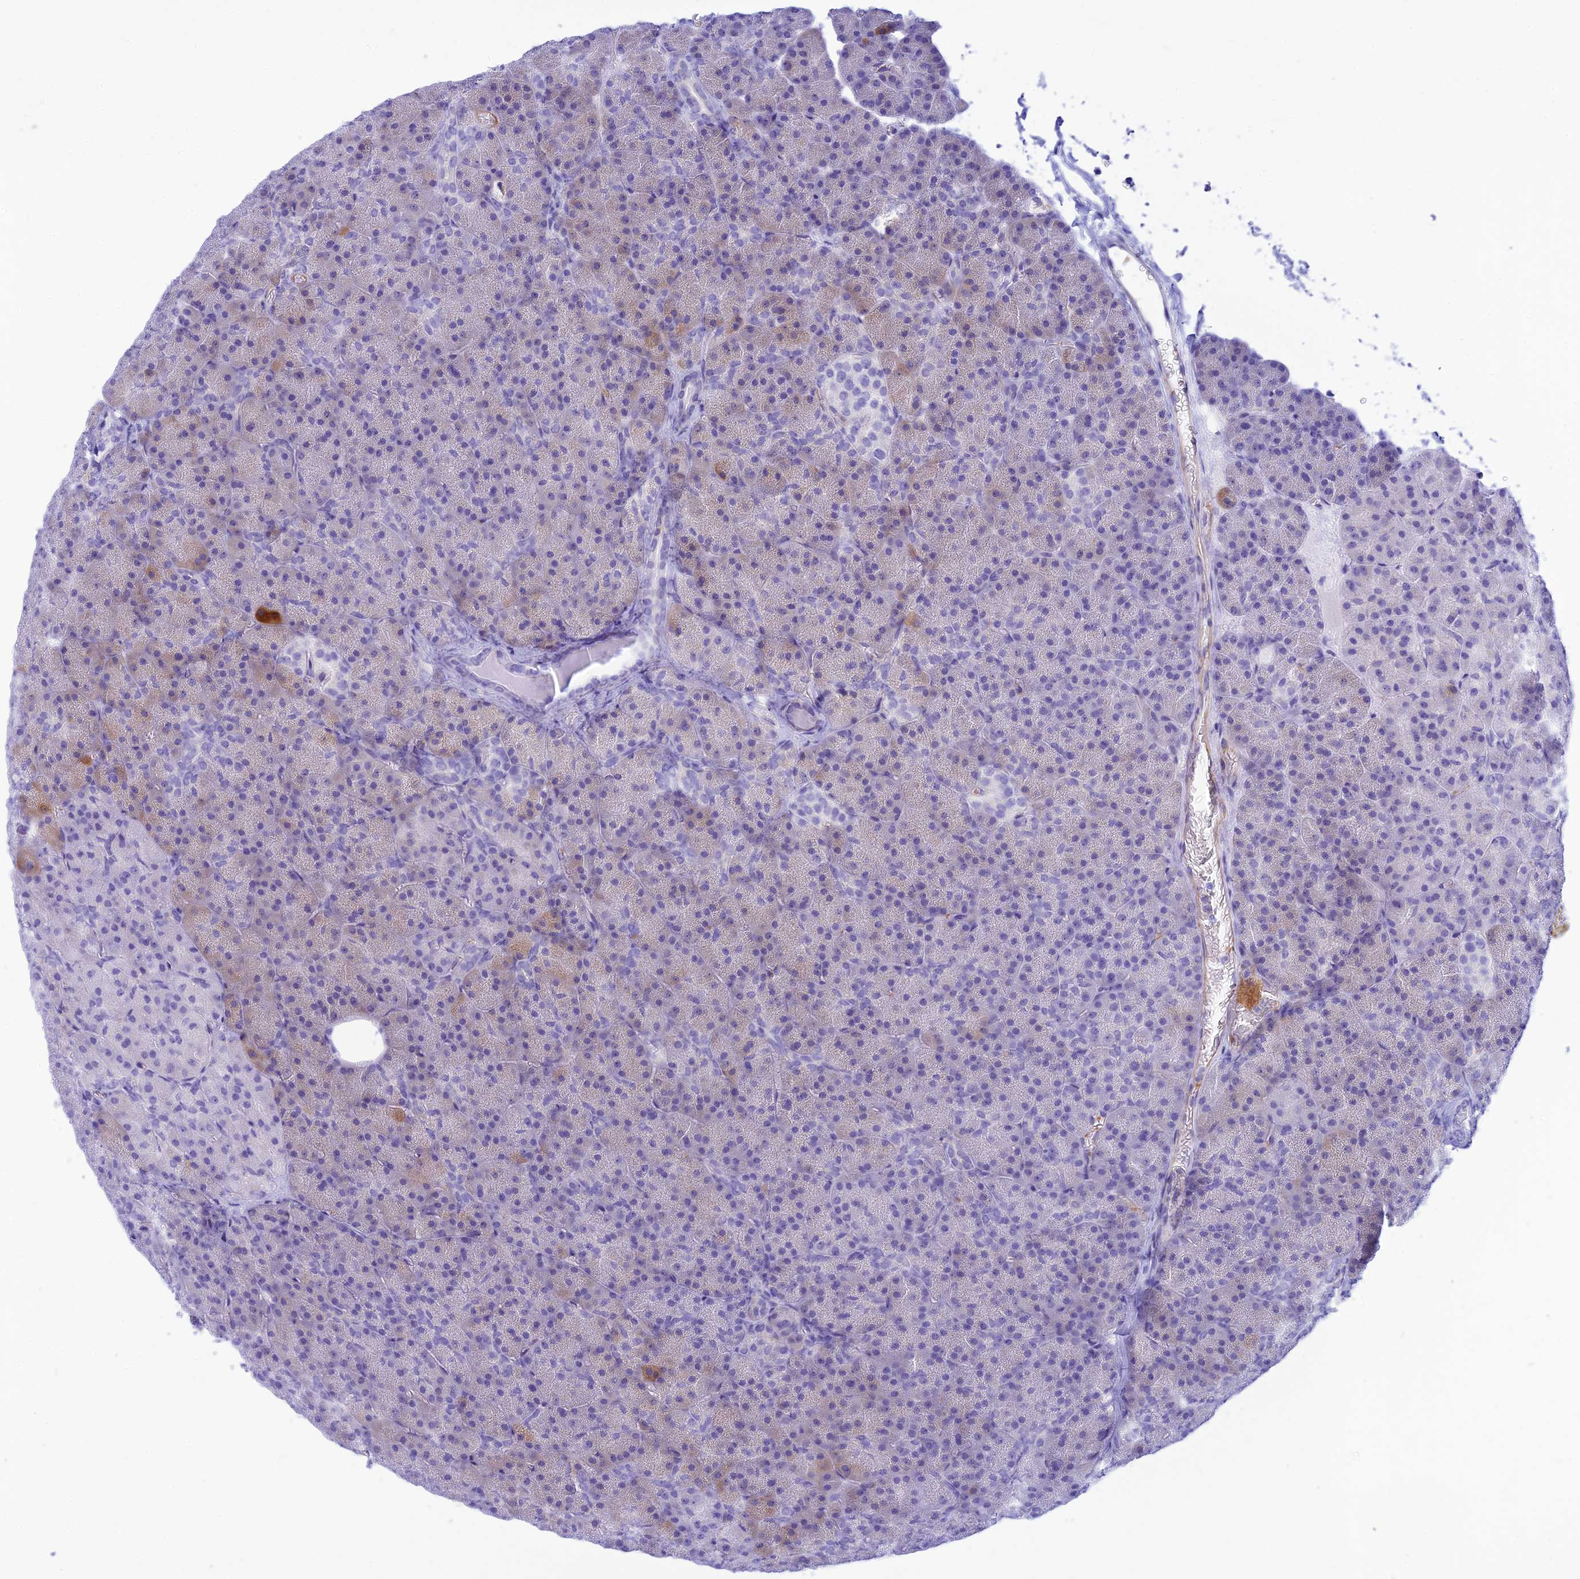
{"staining": {"intensity": "moderate", "quantity": "25%-75%", "location": "cytoplasmic/membranous"}, "tissue": "pancreas", "cell_type": "Exocrine glandular cells", "image_type": "normal", "snomed": [{"axis": "morphology", "description": "Normal tissue, NOS"}, {"axis": "morphology", "description": "Carcinoid, malignant, NOS"}, {"axis": "topography", "description": "Pancreas"}], "caption": "Immunohistochemistry (IHC) micrograph of normal pancreas: pancreas stained using IHC reveals medium levels of moderate protein expression localized specifically in the cytoplasmic/membranous of exocrine glandular cells, appearing as a cytoplasmic/membranous brown color.", "gene": "FBXW4", "patient": {"sex": "female", "age": 35}}